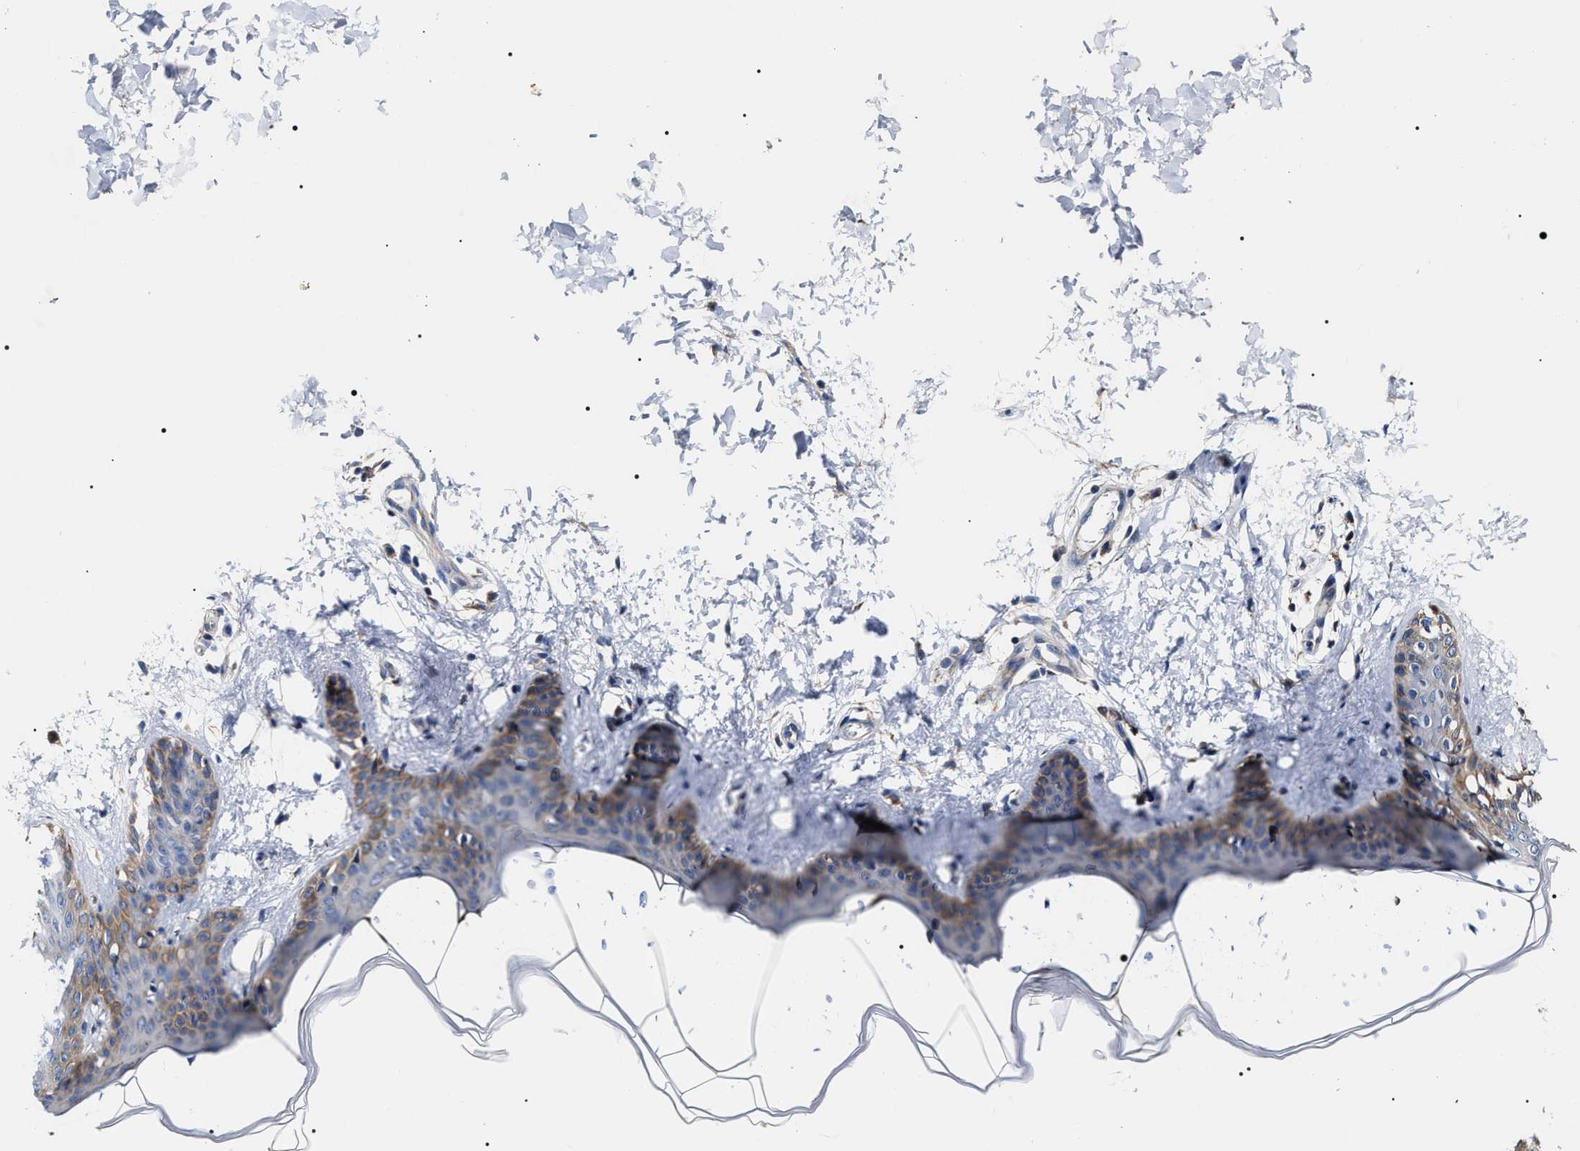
{"staining": {"intensity": "weak", "quantity": ">75%", "location": "cytoplasmic/membranous"}, "tissue": "skin", "cell_type": "Fibroblasts", "image_type": "normal", "snomed": [{"axis": "morphology", "description": "Normal tissue, NOS"}, {"axis": "topography", "description": "Skin"}], "caption": "Skin stained for a protein exhibits weak cytoplasmic/membranous positivity in fibroblasts. (DAB (3,3'-diaminobenzidine) = brown stain, brightfield microscopy at high magnification).", "gene": "MACC1", "patient": {"sex": "female", "age": 17}}